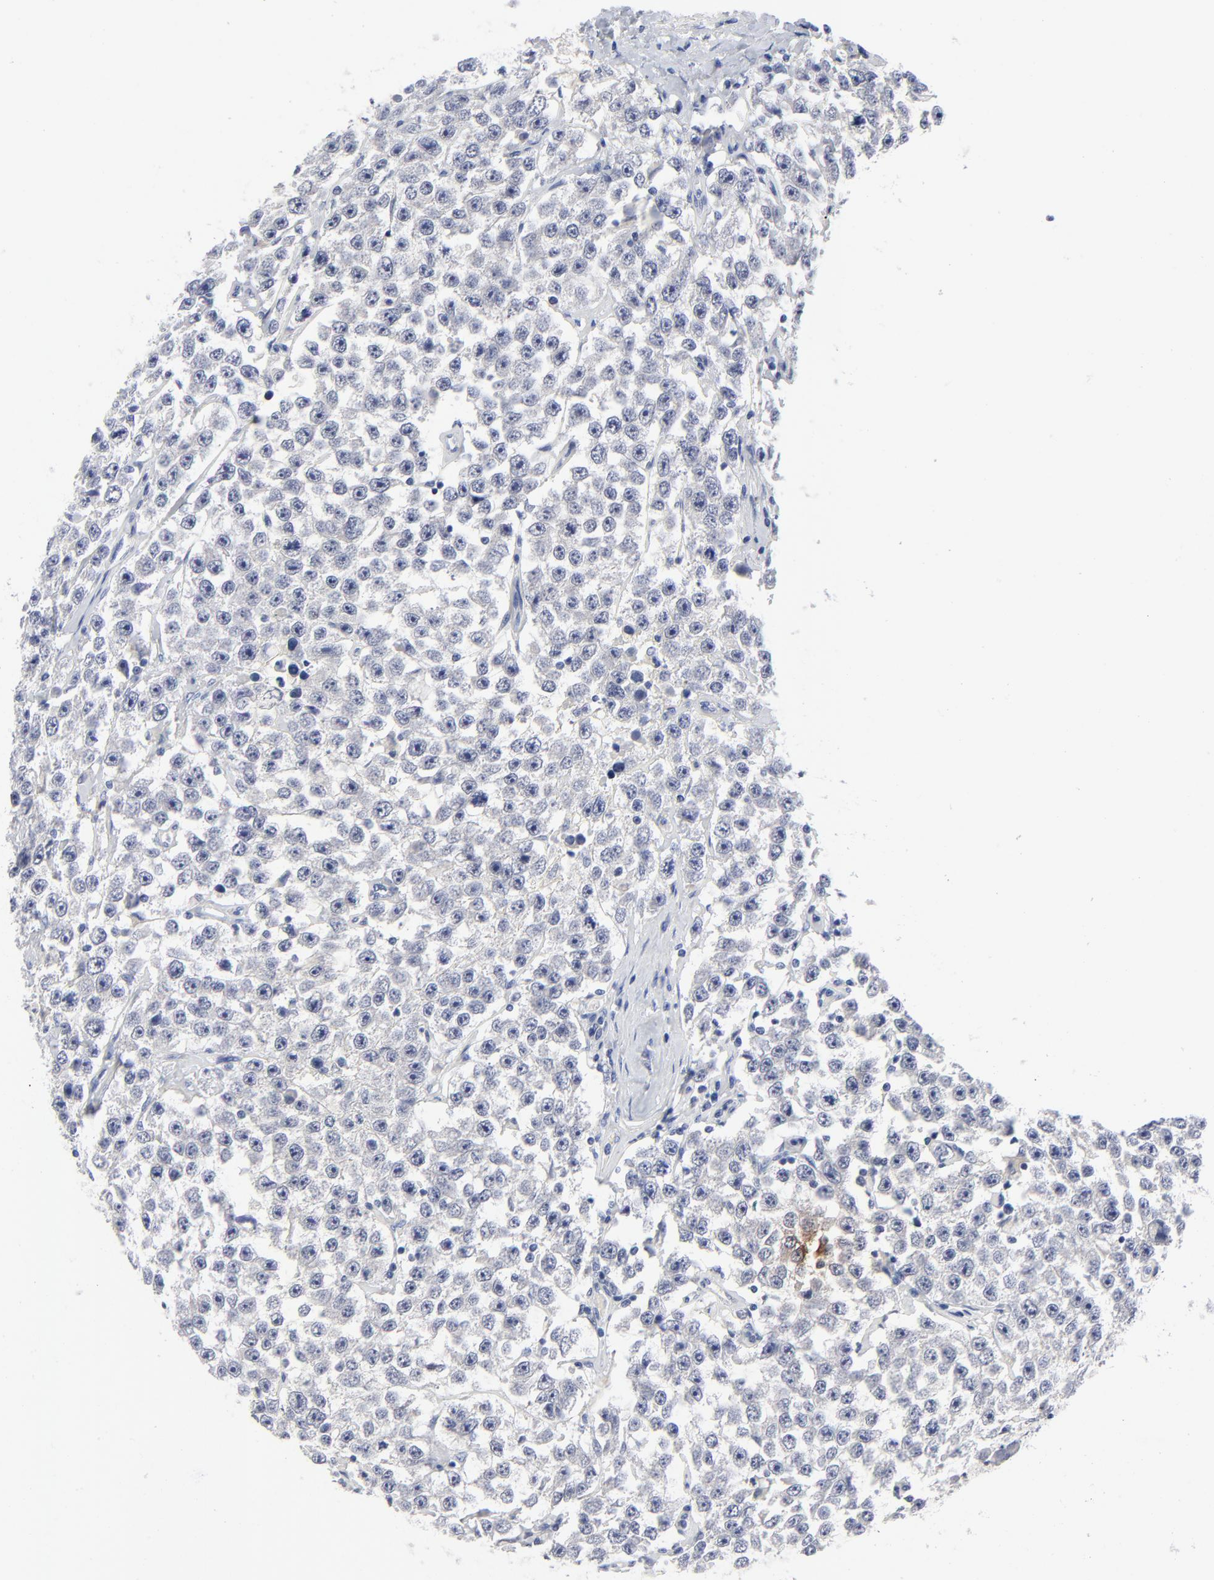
{"staining": {"intensity": "negative", "quantity": "none", "location": "none"}, "tissue": "testis cancer", "cell_type": "Tumor cells", "image_type": "cancer", "snomed": [{"axis": "morphology", "description": "Seminoma, NOS"}, {"axis": "topography", "description": "Testis"}], "caption": "DAB (3,3'-diaminobenzidine) immunohistochemical staining of testis cancer demonstrates no significant staining in tumor cells.", "gene": "CLEC4G", "patient": {"sex": "male", "age": 52}}